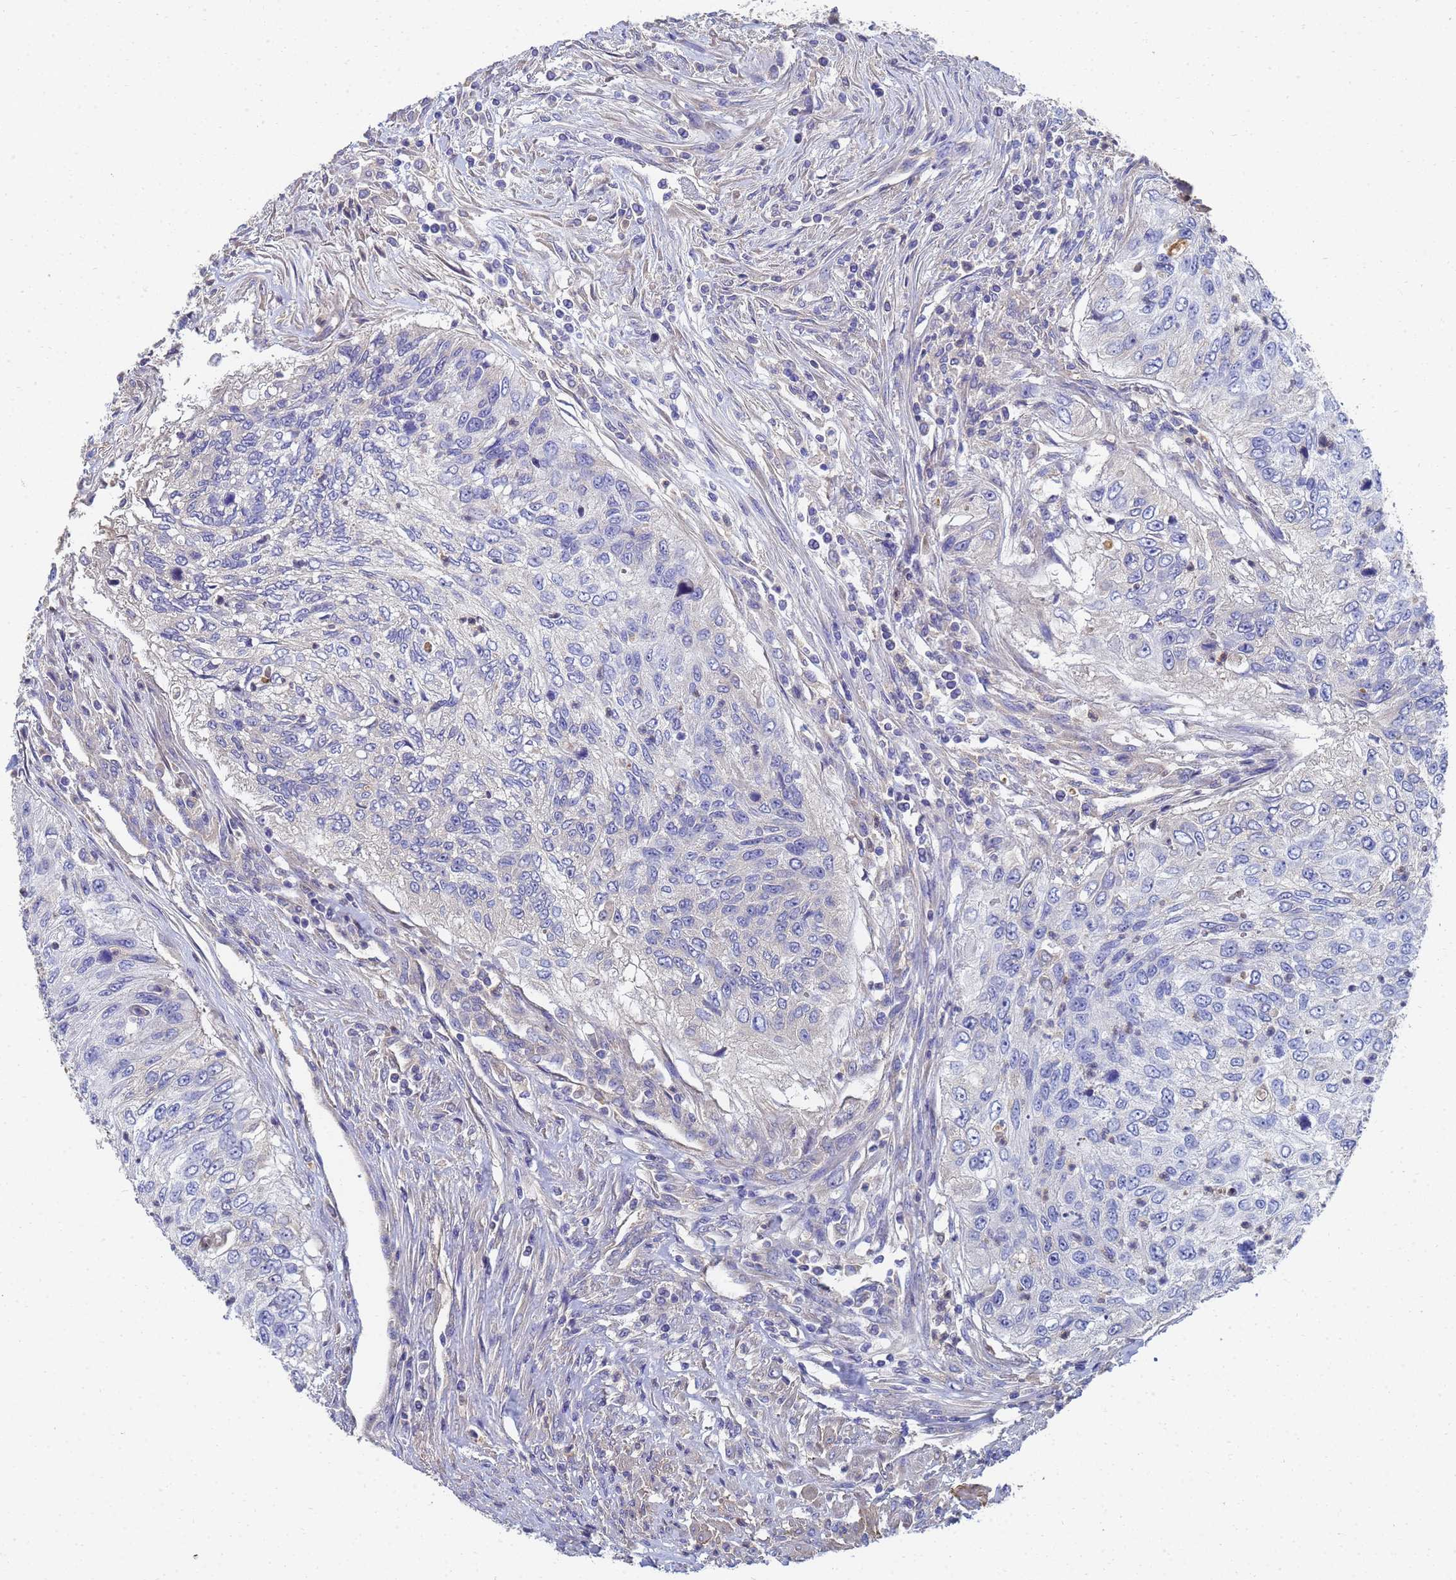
{"staining": {"intensity": "negative", "quantity": "none", "location": "none"}, "tissue": "urothelial cancer", "cell_type": "Tumor cells", "image_type": "cancer", "snomed": [{"axis": "morphology", "description": "Urothelial carcinoma, High grade"}, {"axis": "topography", "description": "Urinary bladder"}], "caption": "Immunohistochemistry image of neoplastic tissue: human high-grade urothelial carcinoma stained with DAB reveals no significant protein staining in tumor cells.", "gene": "LBX2", "patient": {"sex": "female", "age": 60}}